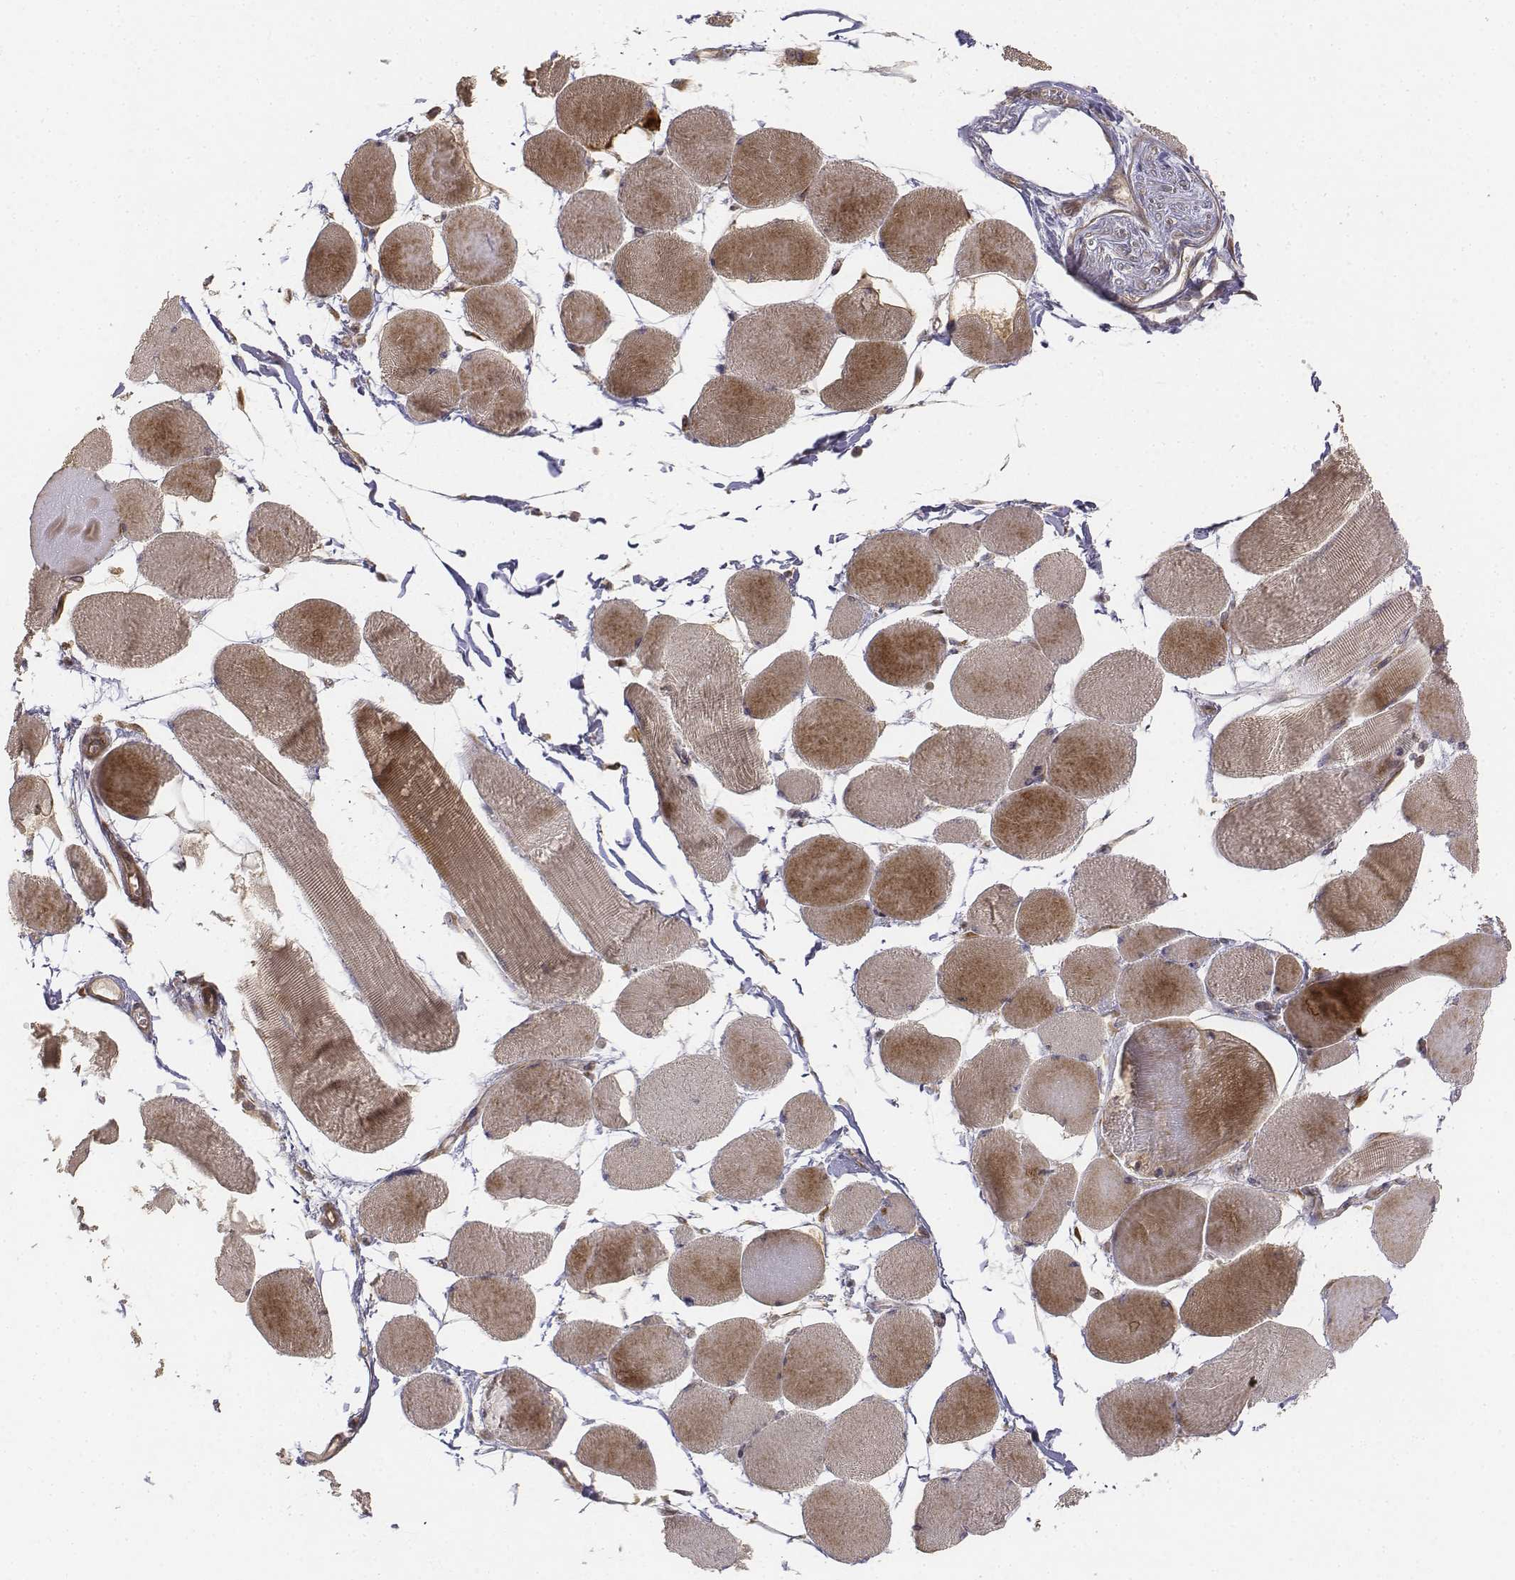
{"staining": {"intensity": "moderate", "quantity": ">75%", "location": "cytoplasmic/membranous"}, "tissue": "skeletal muscle", "cell_type": "Myocytes", "image_type": "normal", "snomed": [{"axis": "morphology", "description": "Normal tissue, NOS"}, {"axis": "topography", "description": "Skeletal muscle"}], "caption": "Protein staining by immunohistochemistry demonstrates moderate cytoplasmic/membranous positivity in approximately >75% of myocytes in benign skeletal muscle. (Brightfield microscopy of DAB IHC at high magnification).", "gene": "FBXO21", "patient": {"sex": "female", "age": 75}}